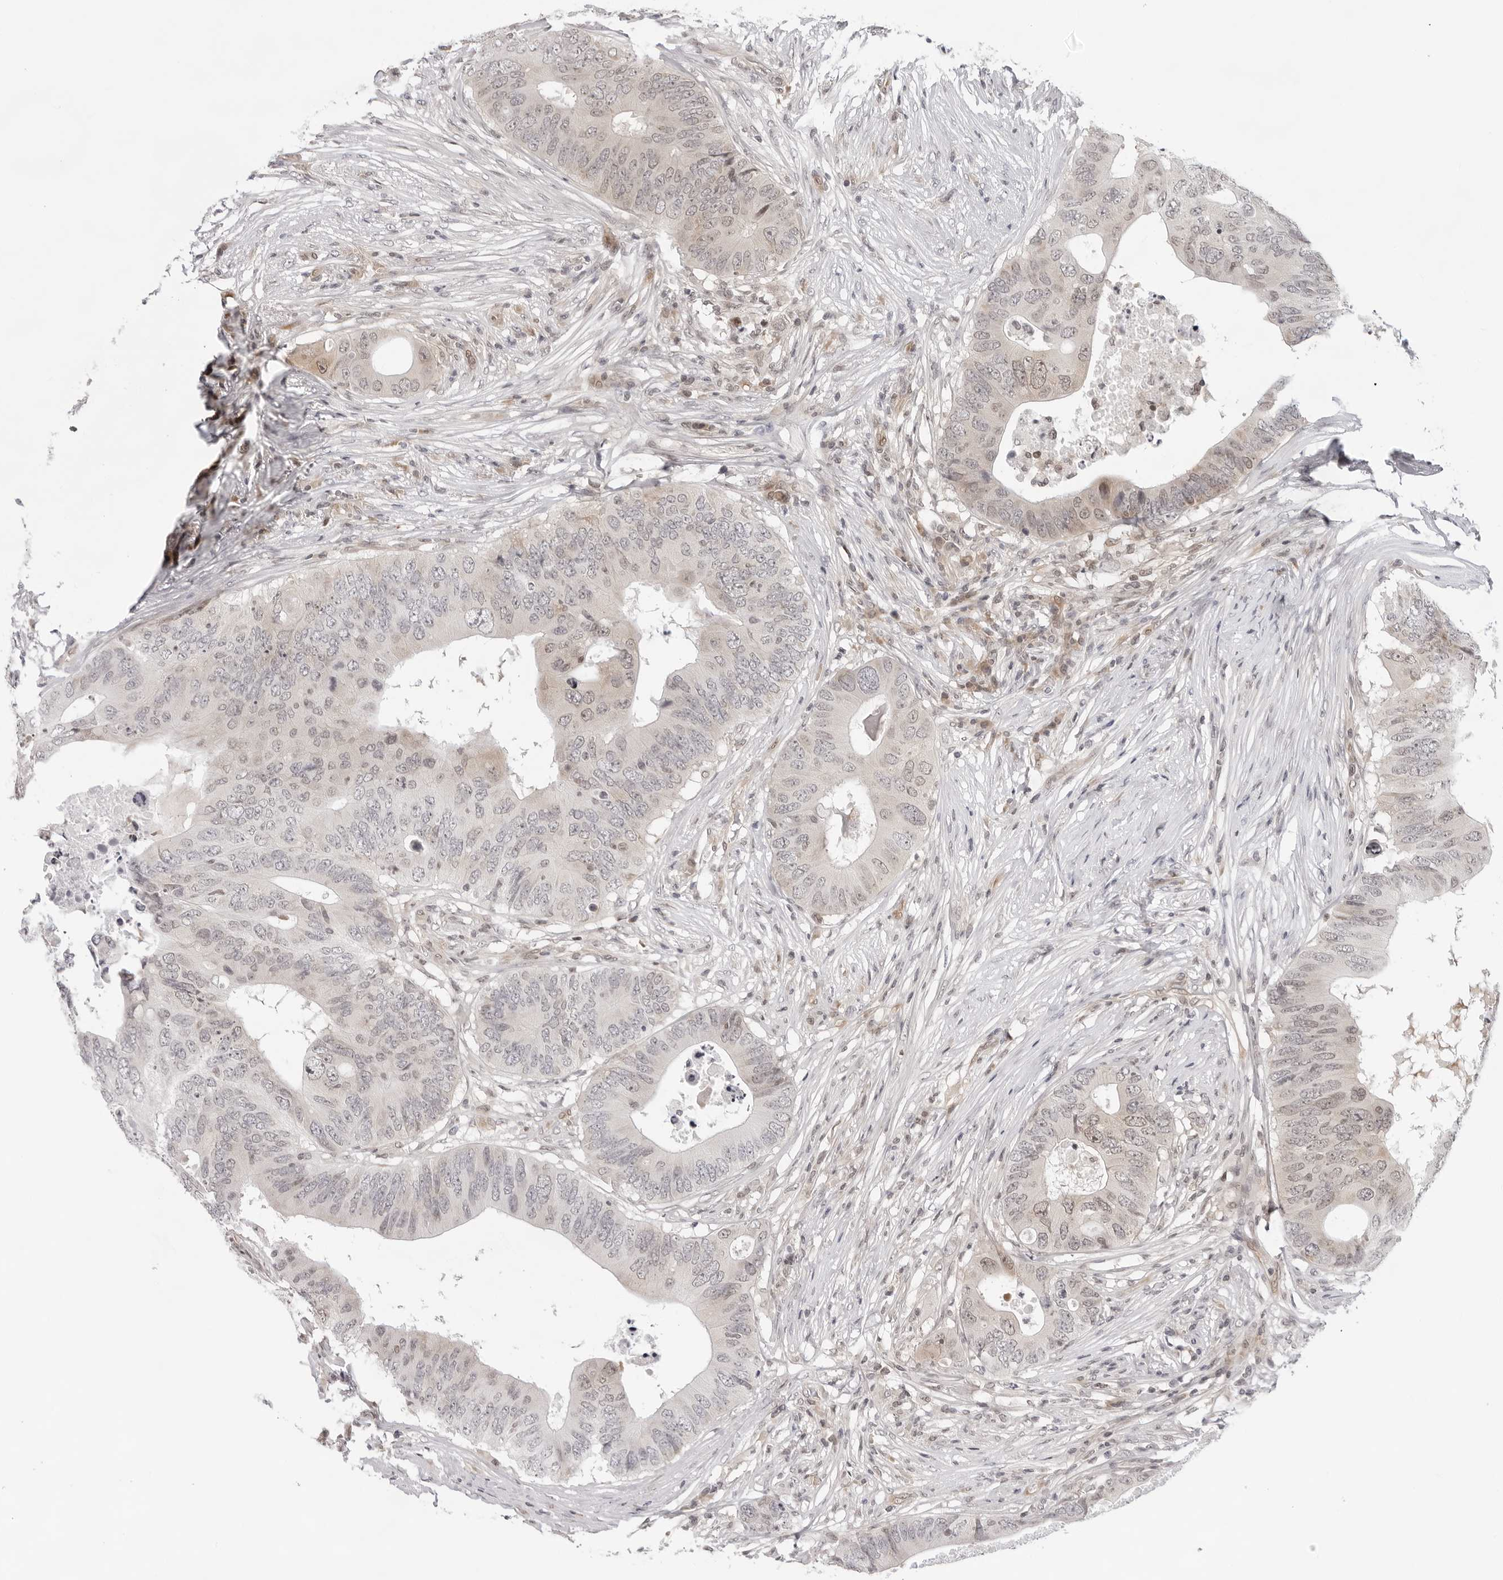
{"staining": {"intensity": "weak", "quantity": "<25%", "location": "cytoplasmic/membranous"}, "tissue": "colorectal cancer", "cell_type": "Tumor cells", "image_type": "cancer", "snomed": [{"axis": "morphology", "description": "Adenocarcinoma, NOS"}, {"axis": "topography", "description": "Colon"}], "caption": "Photomicrograph shows no significant protein positivity in tumor cells of colorectal cancer.", "gene": "CASP7", "patient": {"sex": "male", "age": 71}}